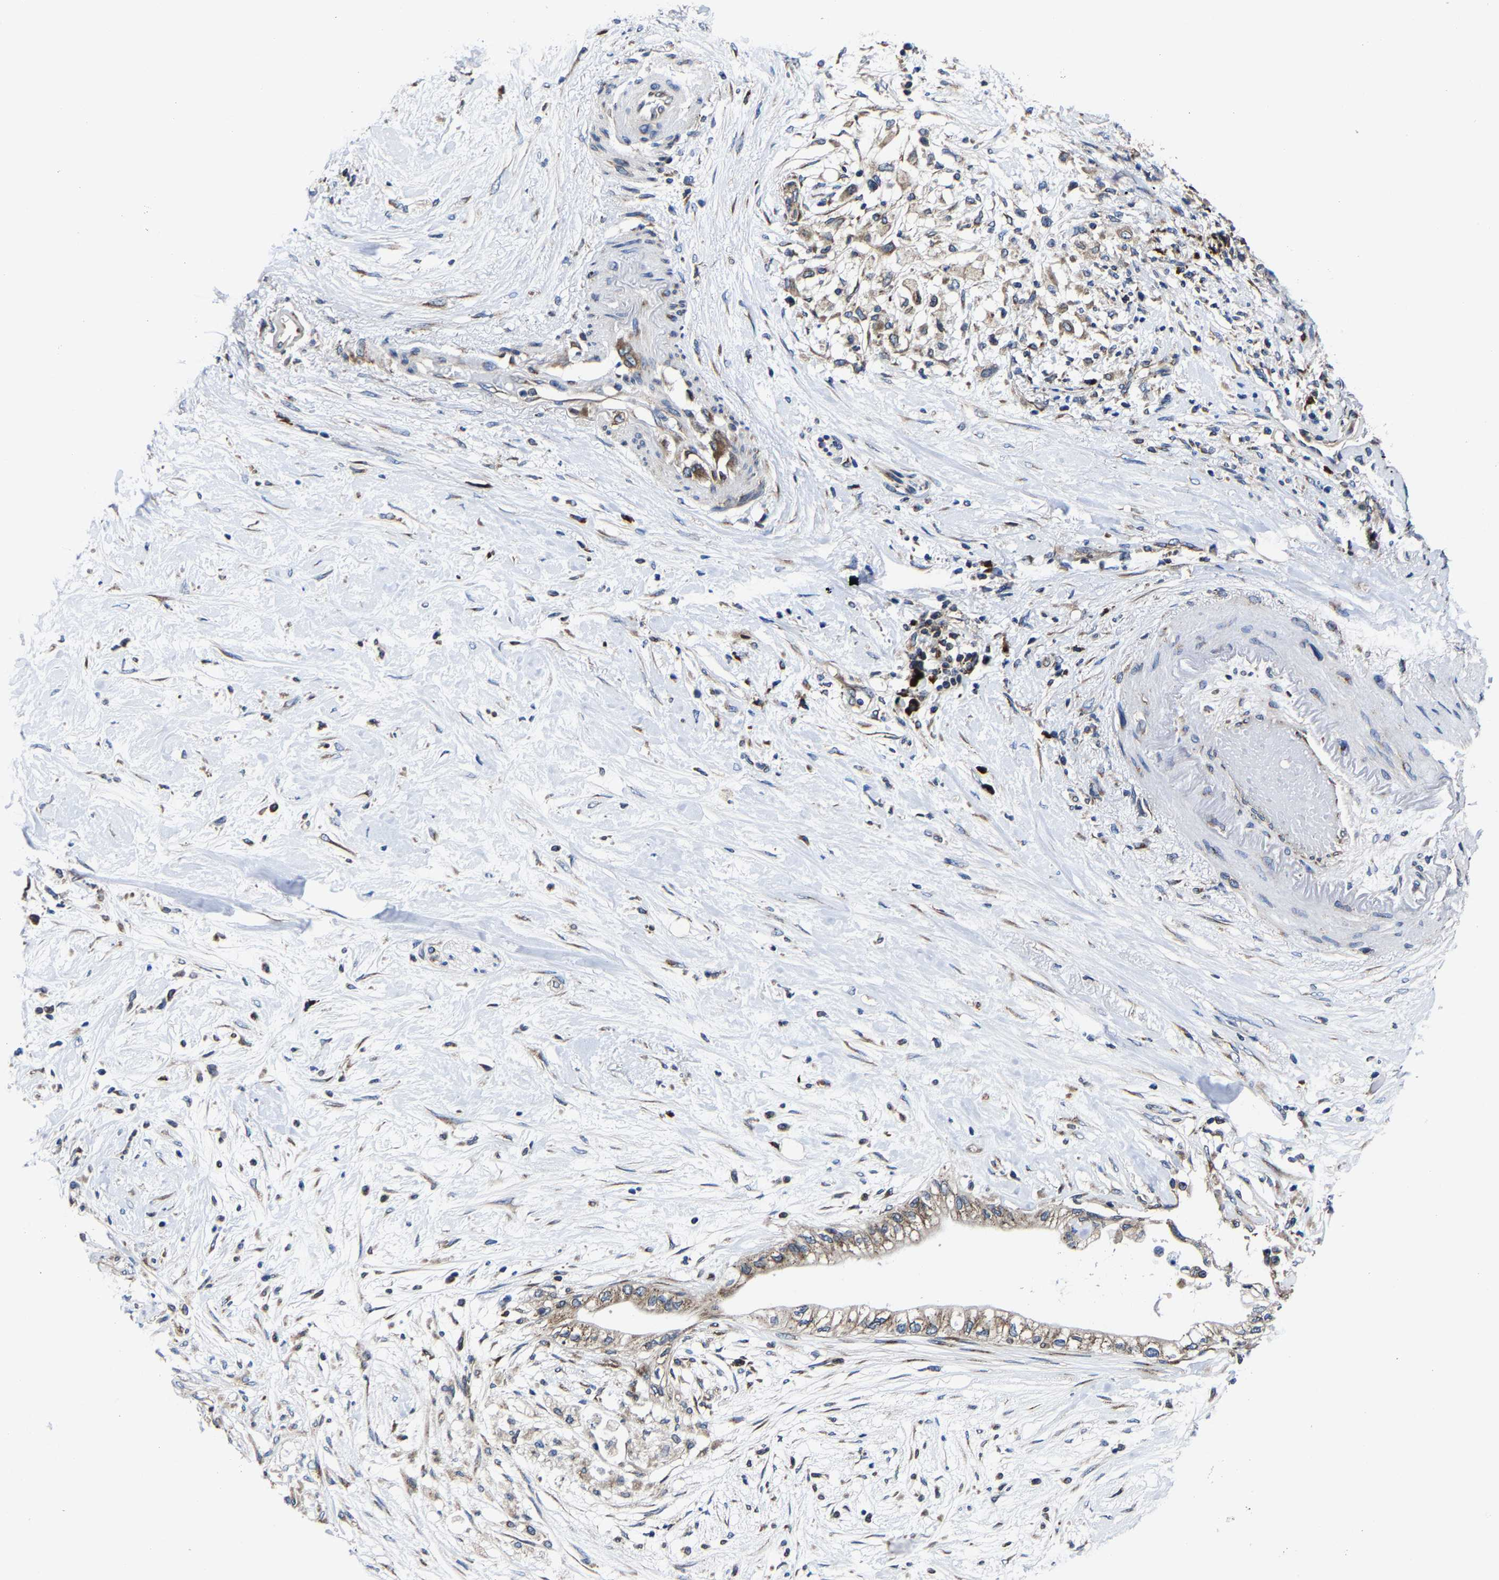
{"staining": {"intensity": "moderate", "quantity": ">75%", "location": "cytoplasmic/membranous"}, "tissue": "pancreatic cancer", "cell_type": "Tumor cells", "image_type": "cancer", "snomed": [{"axis": "morphology", "description": "Normal tissue, NOS"}, {"axis": "morphology", "description": "Adenocarcinoma, NOS"}, {"axis": "topography", "description": "Pancreas"}, {"axis": "topography", "description": "Duodenum"}], "caption": "Tumor cells show medium levels of moderate cytoplasmic/membranous positivity in about >75% of cells in human pancreatic cancer.", "gene": "EBAG9", "patient": {"sex": "female", "age": 60}}